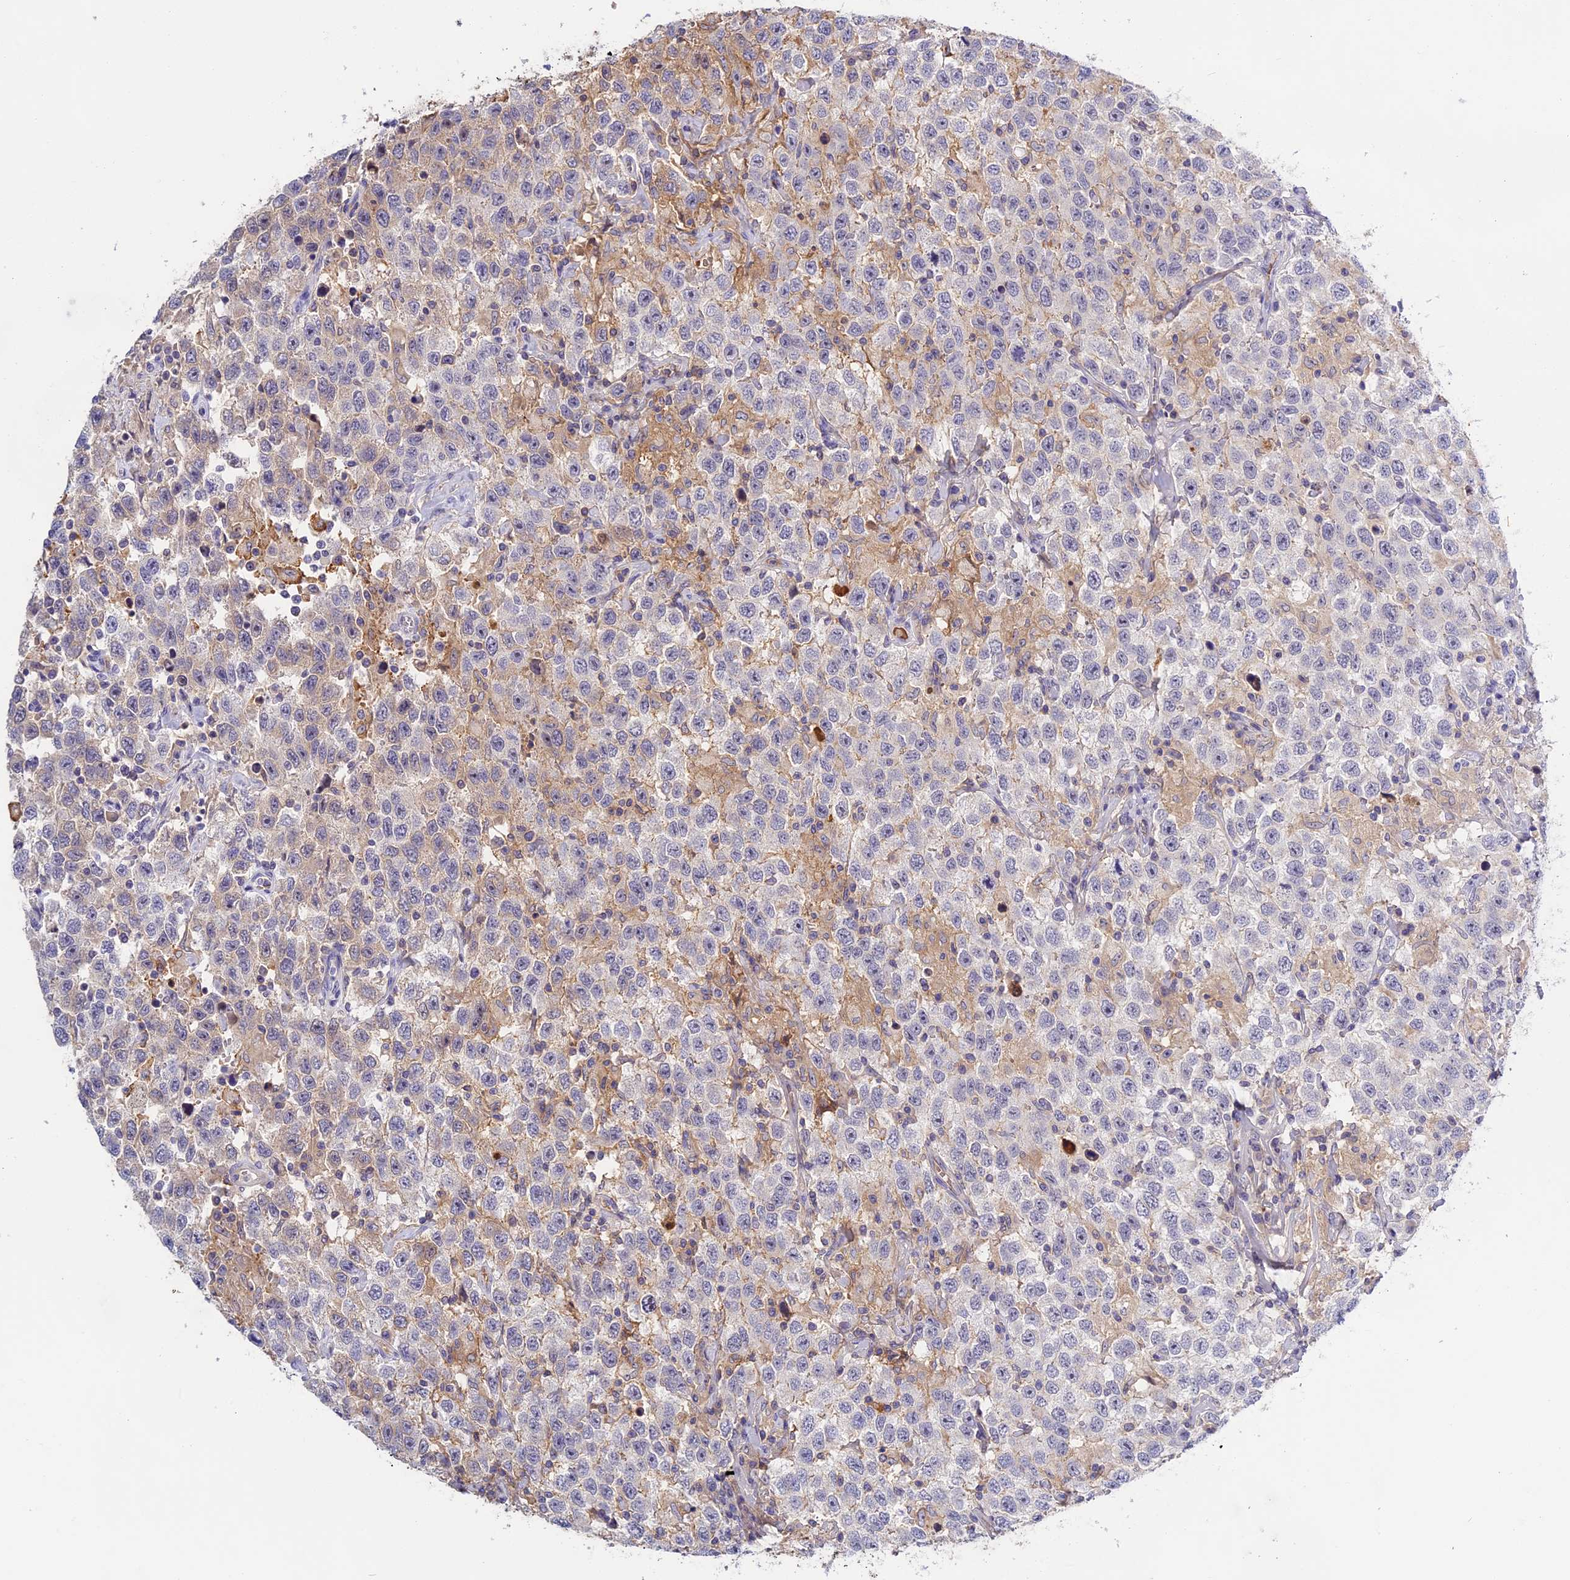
{"staining": {"intensity": "negative", "quantity": "none", "location": "none"}, "tissue": "testis cancer", "cell_type": "Tumor cells", "image_type": "cancer", "snomed": [{"axis": "morphology", "description": "Seminoma, NOS"}, {"axis": "topography", "description": "Testis"}], "caption": "The image reveals no significant expression in tumor cells of testis cancer (seminoma). Nuclei are stained in blue.", "gene": "ADGRD1", "patient": {"sex": "male", "age": 41}}